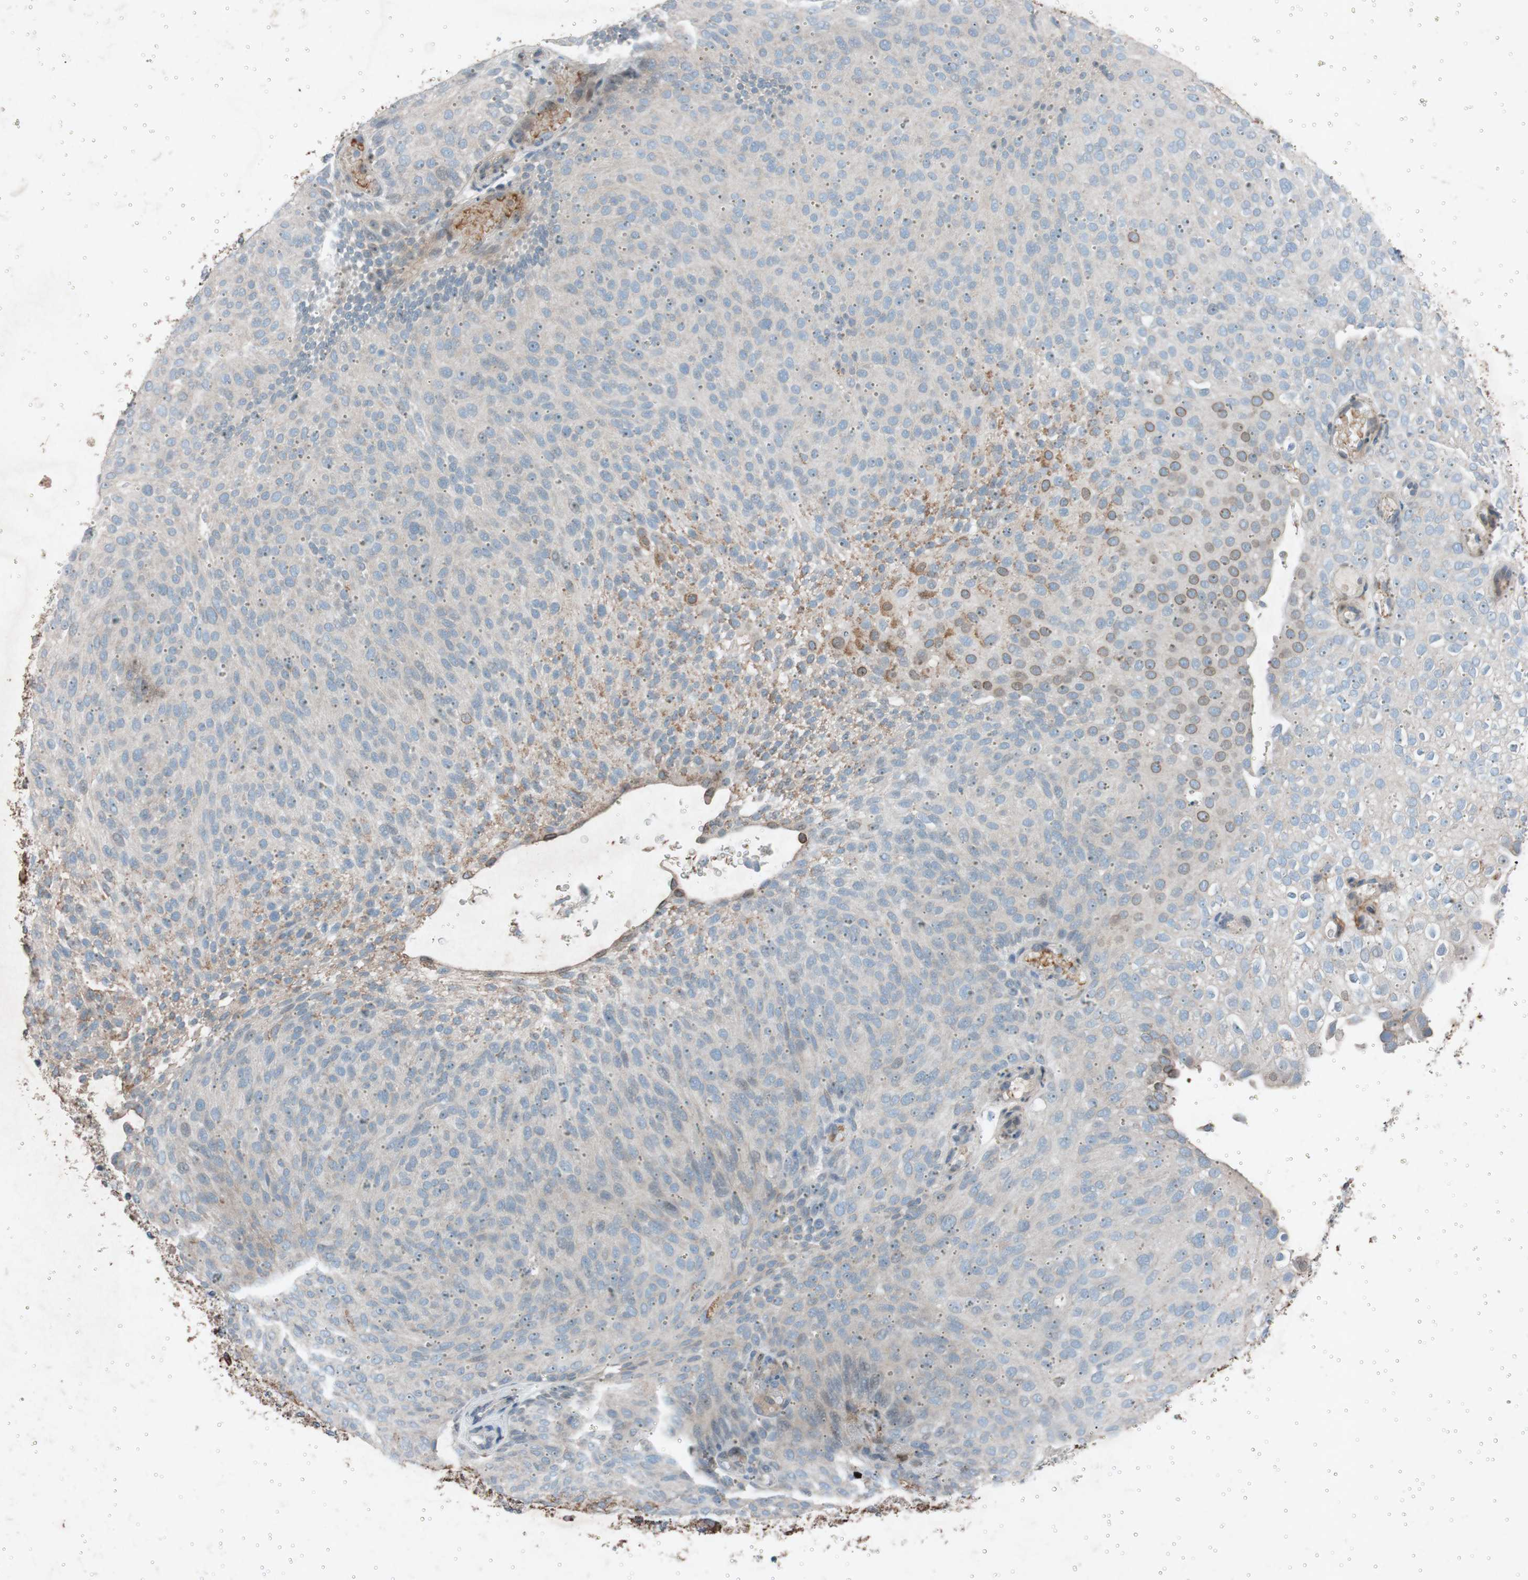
{"staining": {"intensity": "moderate", "quantity": "25%-75%", "location": "cytoplasmic/membranous"}, "tissue": "urothelial cancer", "cell_type": "Tumor cells", "image_type": "cancer", "snomed": [{"axis": "morphology", "description": "Urothelial carcinoma, Low grade"}, {"axis": "topography", "description": "Urinary bladder"}], "caption": "A high-resolution histopathology image shows immunohistochemistry staining of urothelial cancer, which demonstrates moderate cytoplasmic/membranous expression in about 25%-75% of tumor cells.", "gene": "GRB7", "patient": {"sex": "male", "age": 78}}